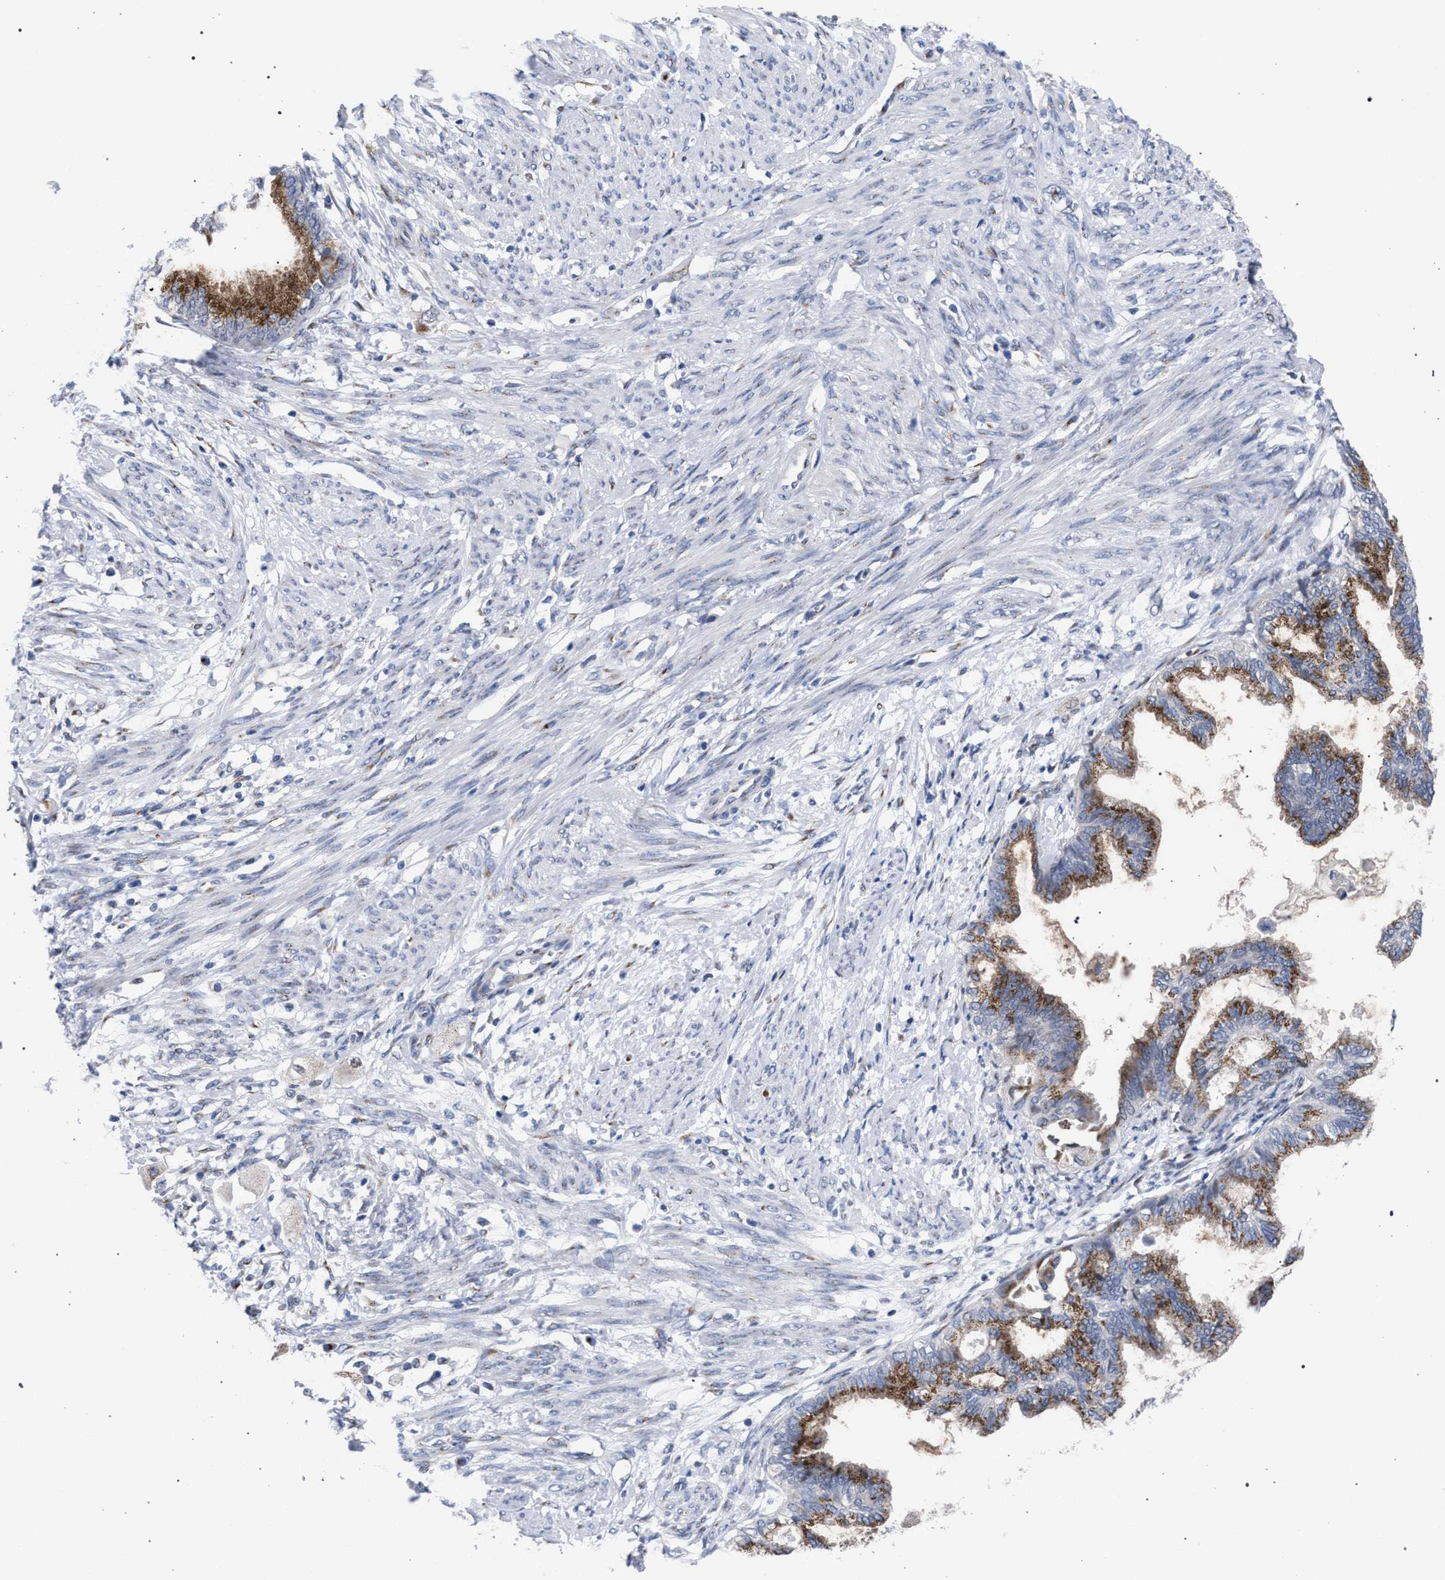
{"staining": {"intensity": "moderate", "quantity": ">75%", "location": "cytoplasmic/membranous"}, "tissue": "cervical cancer", "cell_type": "Tumor cells", "image_type": "cancer", "snomed": [{"axis": "morphology", "description": "Normal tissue, NOS"}, {"axis": "morphology", "description": "Adenocarcinoma, NOS"}, {"axis": "topography", "description": "Cervix"}, {"axis": "topography", "description": "Endometrium"}], "caption": "Immunohistochemistry (DAB) staining of human cervical cancer (adenocarcinoma) displays moderate cytoplasmic/membranous protein positivity in approximately >75% of tumor cells.", "gene": "GOLGA2", "patient": {"sex": "female", "age": 86}}